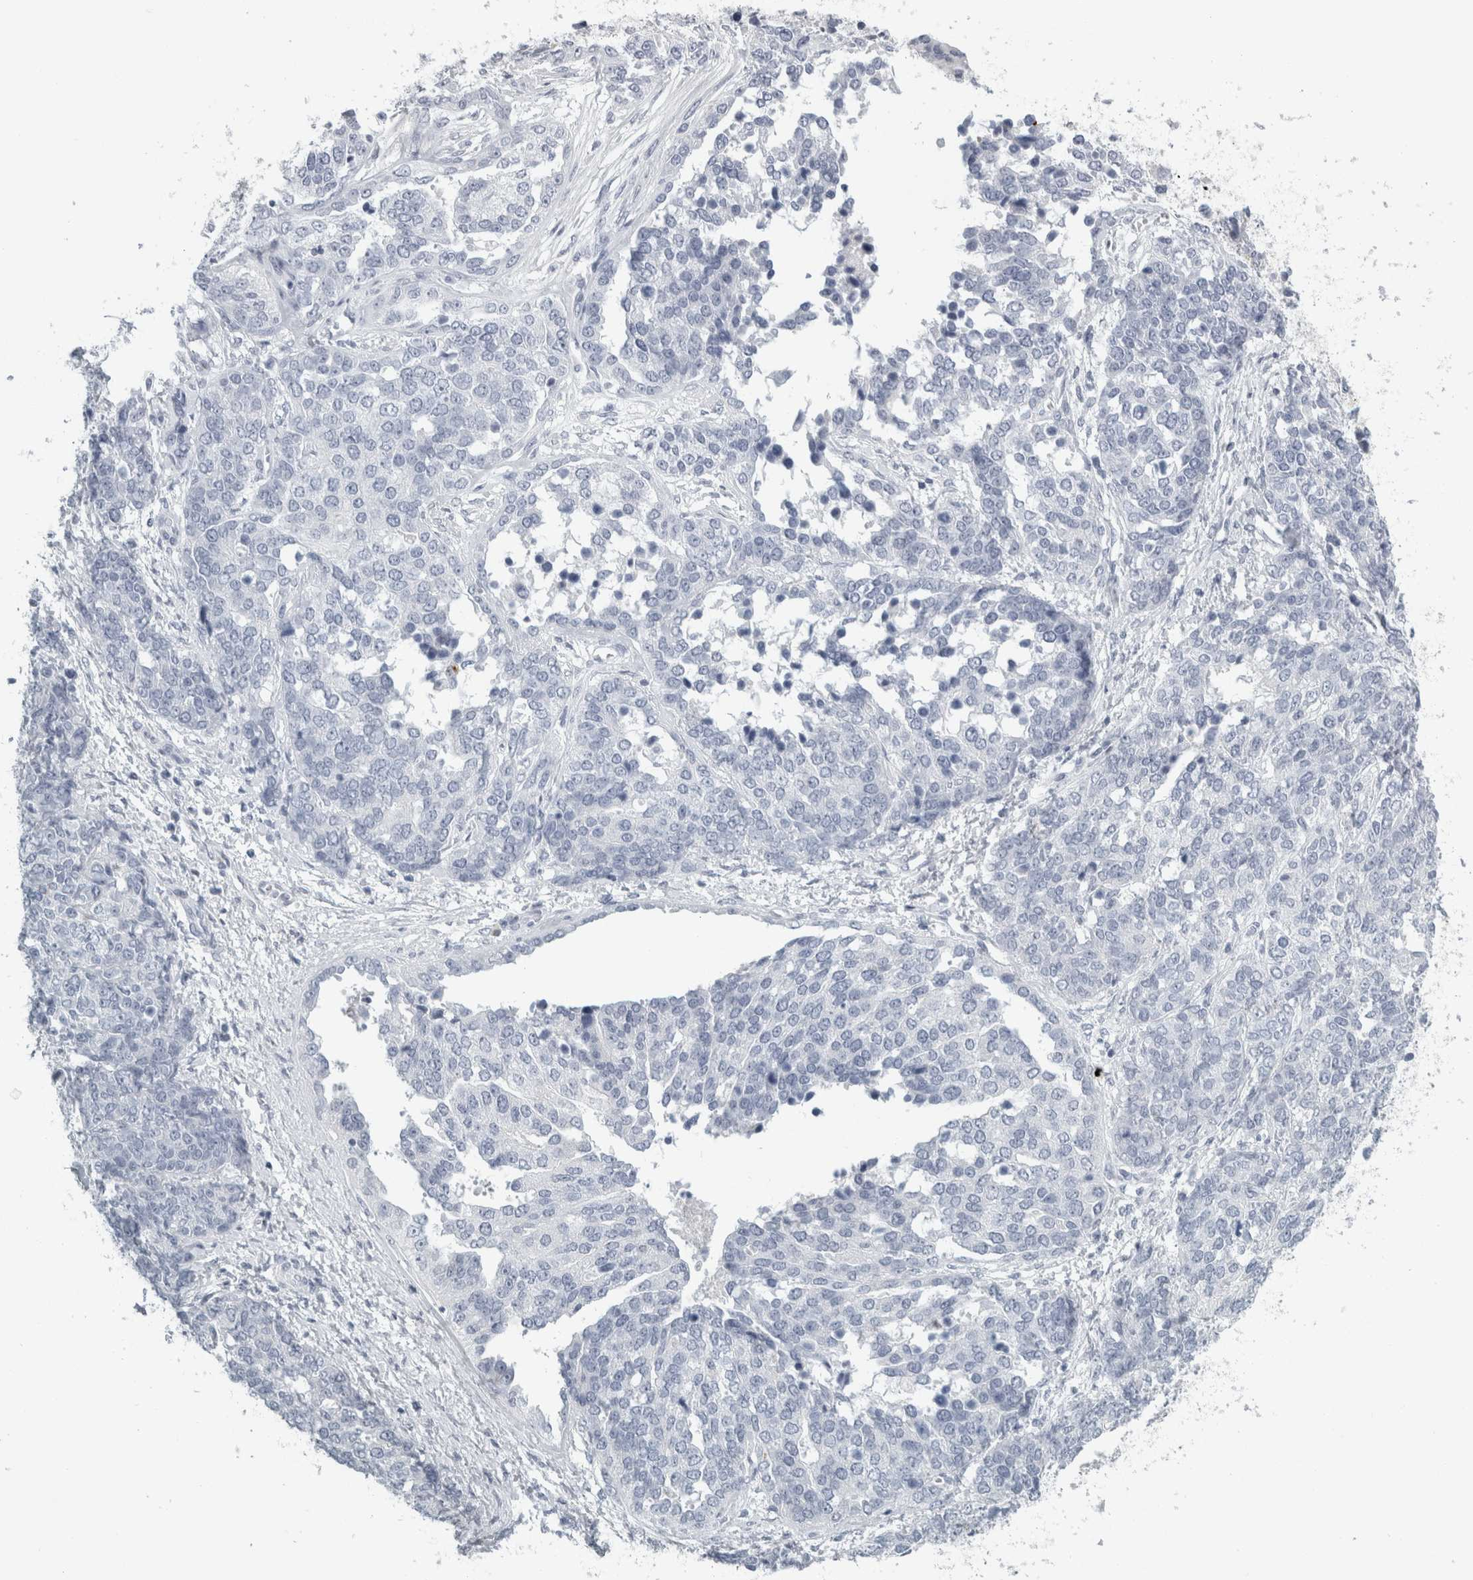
{"staining": {"intensity": "negative", "quantity": "none", "location": "none"}, "tissue": "ovarian cancer", "cell_type": "Tumor cells", "image_type": "cancer", "snomed": [{"axis": "morphology", "description": "Cystadenocarcinoma, serous, NOS"}, {"axis": "topography", "description": "Ovary"}], "caption": "Tumor cells show no significant protein positivity in ovarian cancer (serous cystadenocarcinoma).", "gene": "CPE", "patient": {"sex": "female", "age": 44}}